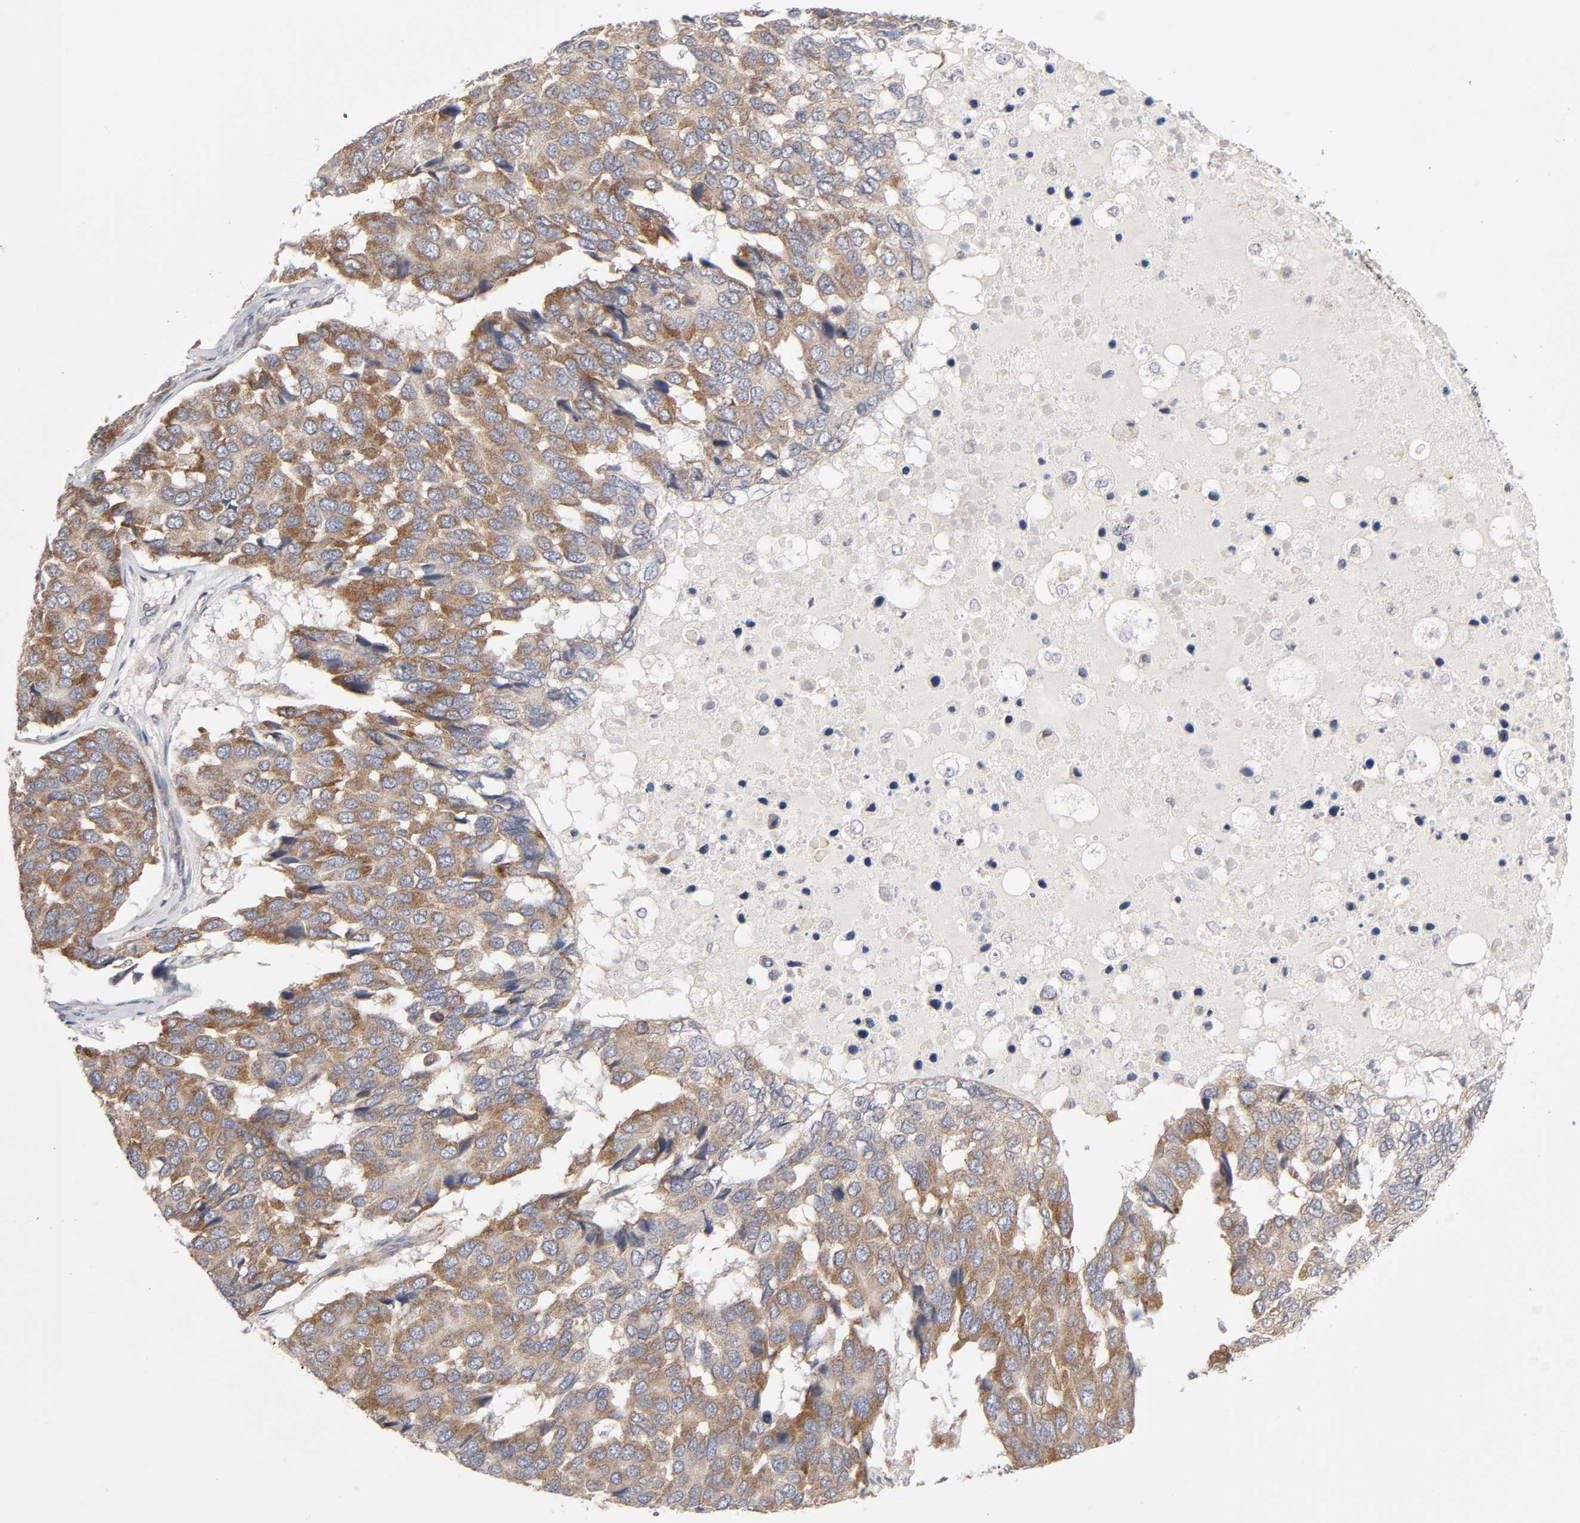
{"staining": {"intensity": "moderate", "quantity": ">75%", "location": "cytoplasmic/membranous"}, "tissue": "pancreatic cancer", "cell_type": "Tumor cells", "image_type": "cancer", "snomed": [{"axis": "morphology", "description": "Adenocarcinoma, NOS"}, {"axis": "topography", "description": "Pancreas"}], "caption": "Pancreatic adenocarcinoma tissue exhibits moderate cytoplasmic/membranous staining in approximately >75% of tumor cells, visualized by immunohistochemistry.", "gene": "IL4R", "patient": {"sex": "male", "age": 50}}